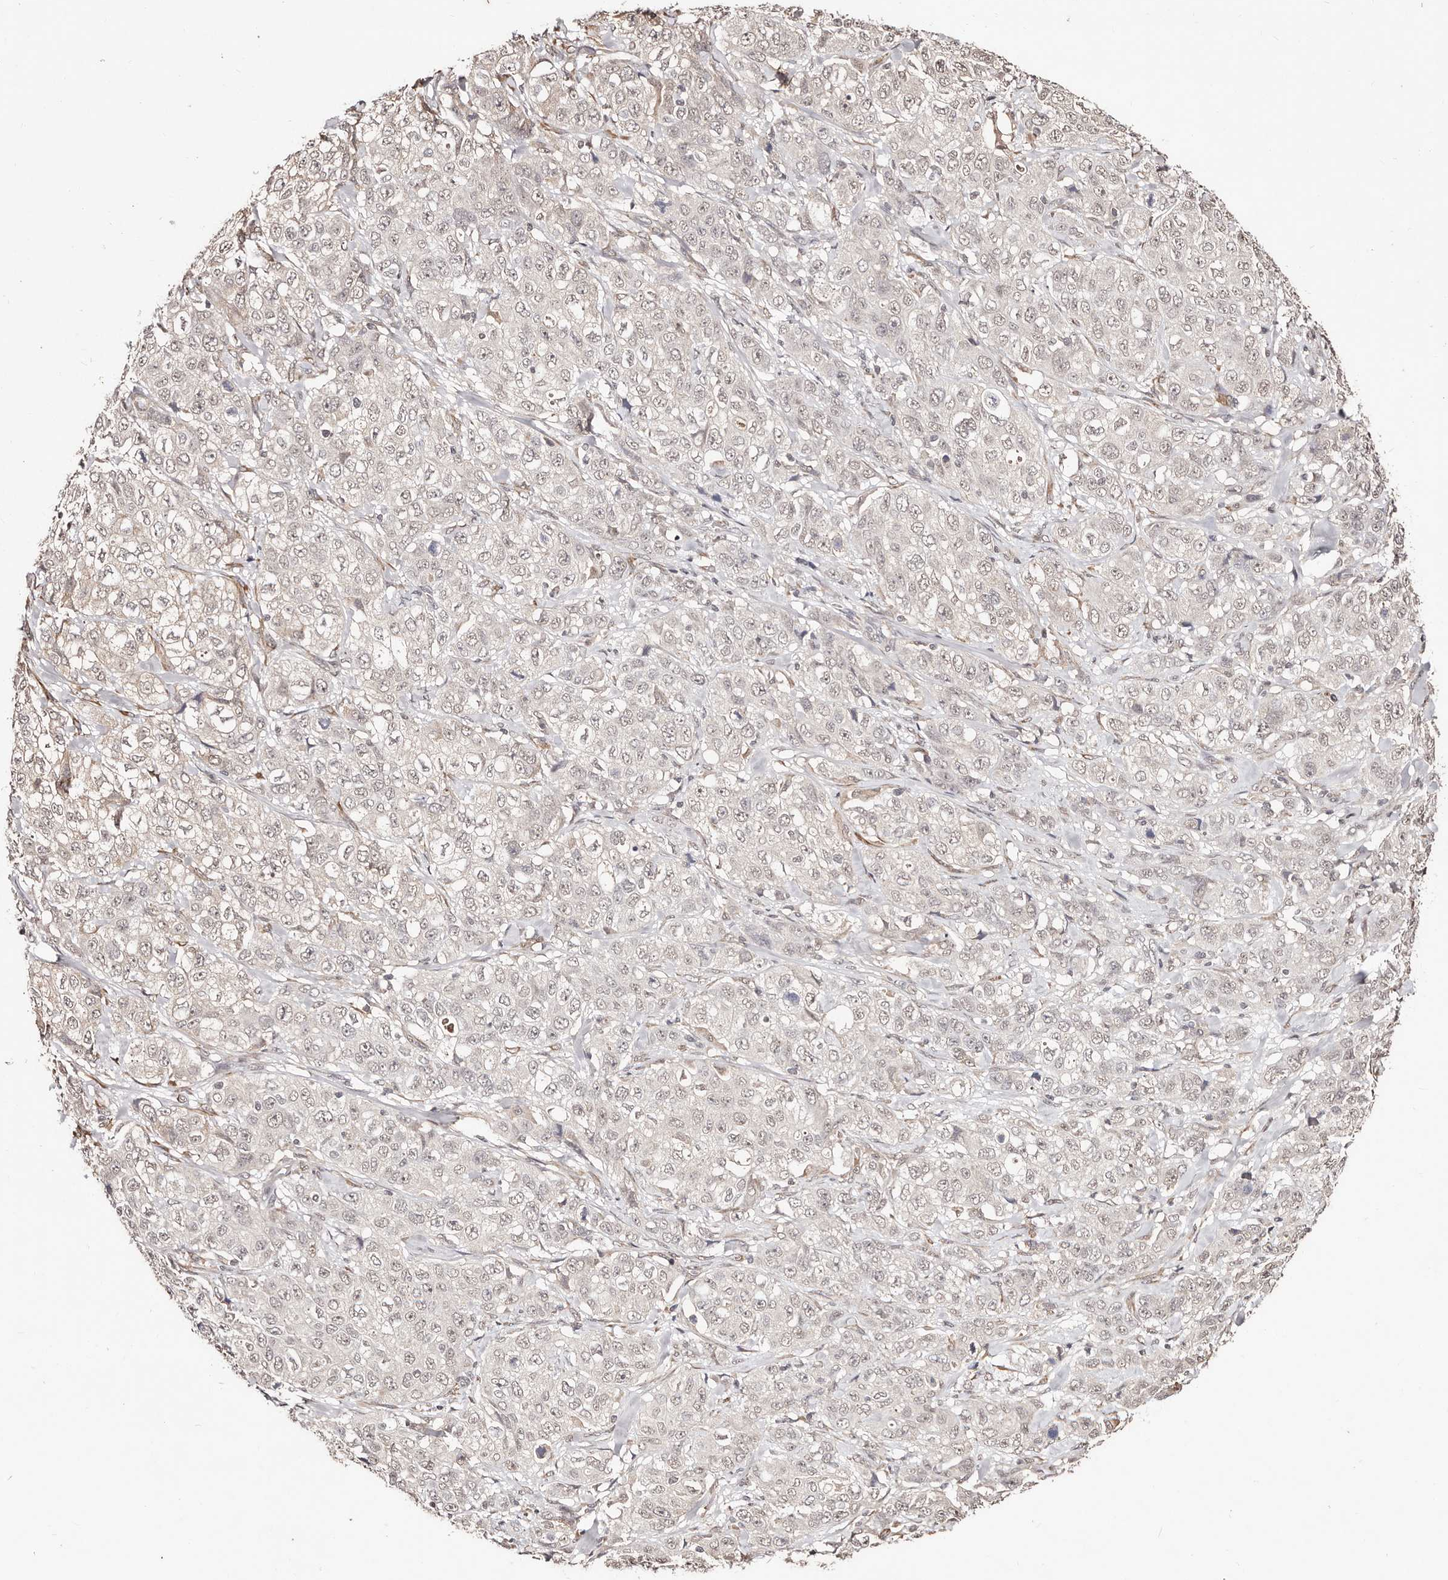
{"staining": {"intensity": "weak", "quantity": "<25%", "location": "nuclear"}, "tissue": "stomach cancer", "cell_type": "Tumor cells", "image_type": "cancer", "snomed": [{"axis": "morphology", "description": "Adenocarcinoma, NOS"}, {"axis": "topography", "description": "Stomach"}], "caption": "Human stomach cancer stained for a protein using IHC exhibits no positivity in tumor cells.", "gene": "BICRAL", "patient": {"sex": "male", "age": 48}}